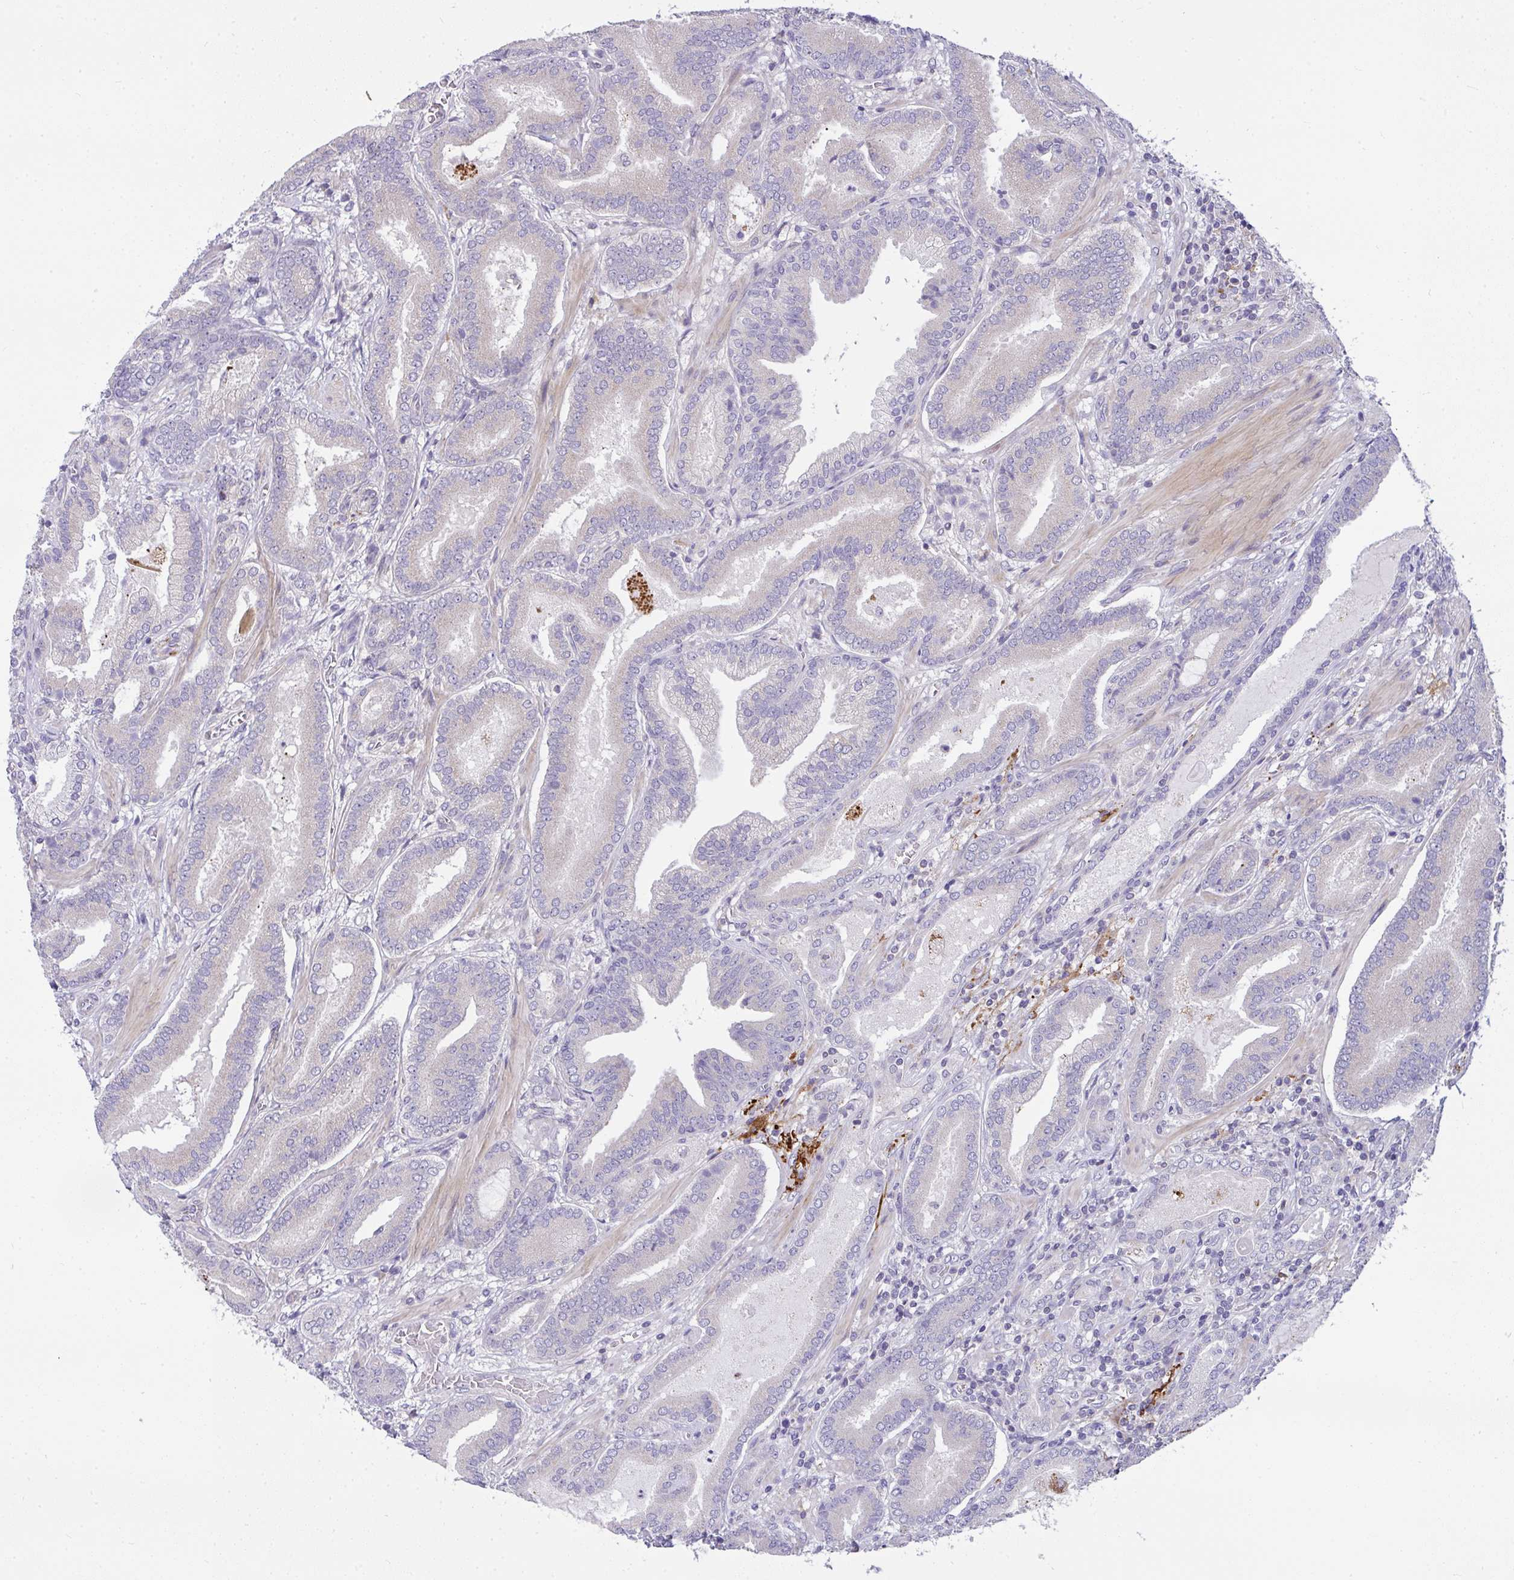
{"staining": {"intensity": "negative", "quantity": "none", "location": "none"}, "tissue": "prostate cancer", "cell_type": "Tumor cells", "image_type": "cancer", "snomed": [{"axis": "morphology", "description": "Adenocarcinoma, High grade"}, {"axis": "topography", "description": "Prostate"}], "caption": "Tumor cells show no significant expression in prostate cancer (high-grade adenocarcinoma). (Brightfield microscopy of DAB (3,3'-diaminobenzidine) immunohistochemistry at high magnification).", "gene": "SRRM4", "patient": {"sex": "male", "age": 62}}